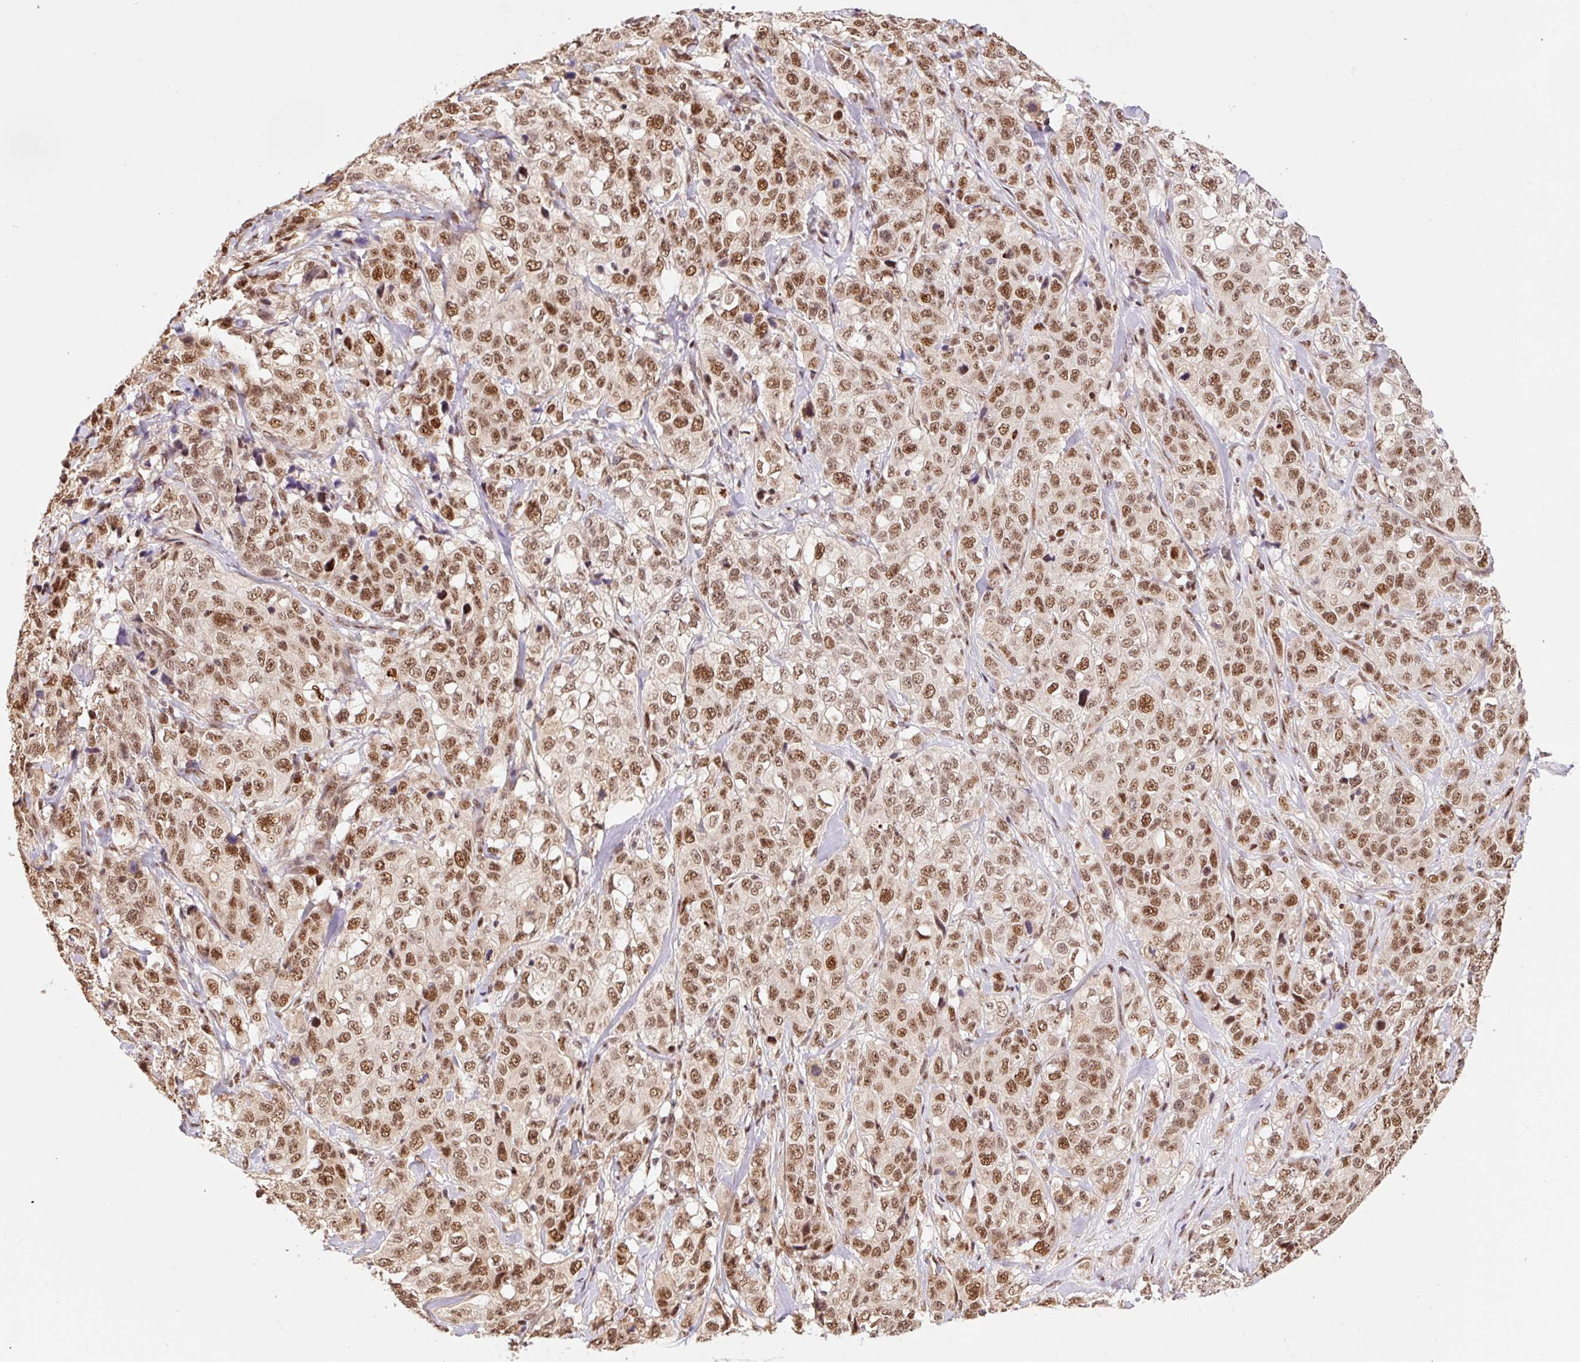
{"staining": {"intensity": "moderate", "quantity": ">75%", "location": "nuclear"}, "tissue": "stomach cancer", "cell_type": "Tumor cells", "image_type": "cancer", "snomed": [{"axis": "morphology", "description": "Adenocarcinoma, NOS"}, {"axis": "topography", "description": "Stomach"}], "caption": "IHC micrograph of neoplastic tissue: human adenocarcinoma (stomach) stained using immunohistochemistry (IHC) exhibits medium levels of moderate protein expression localized specifically in the nuclear of tumor cells, appearing as a nuclear brown color.", "gene": "INTS8", "patient": {"sex": "male", "age": 48}}